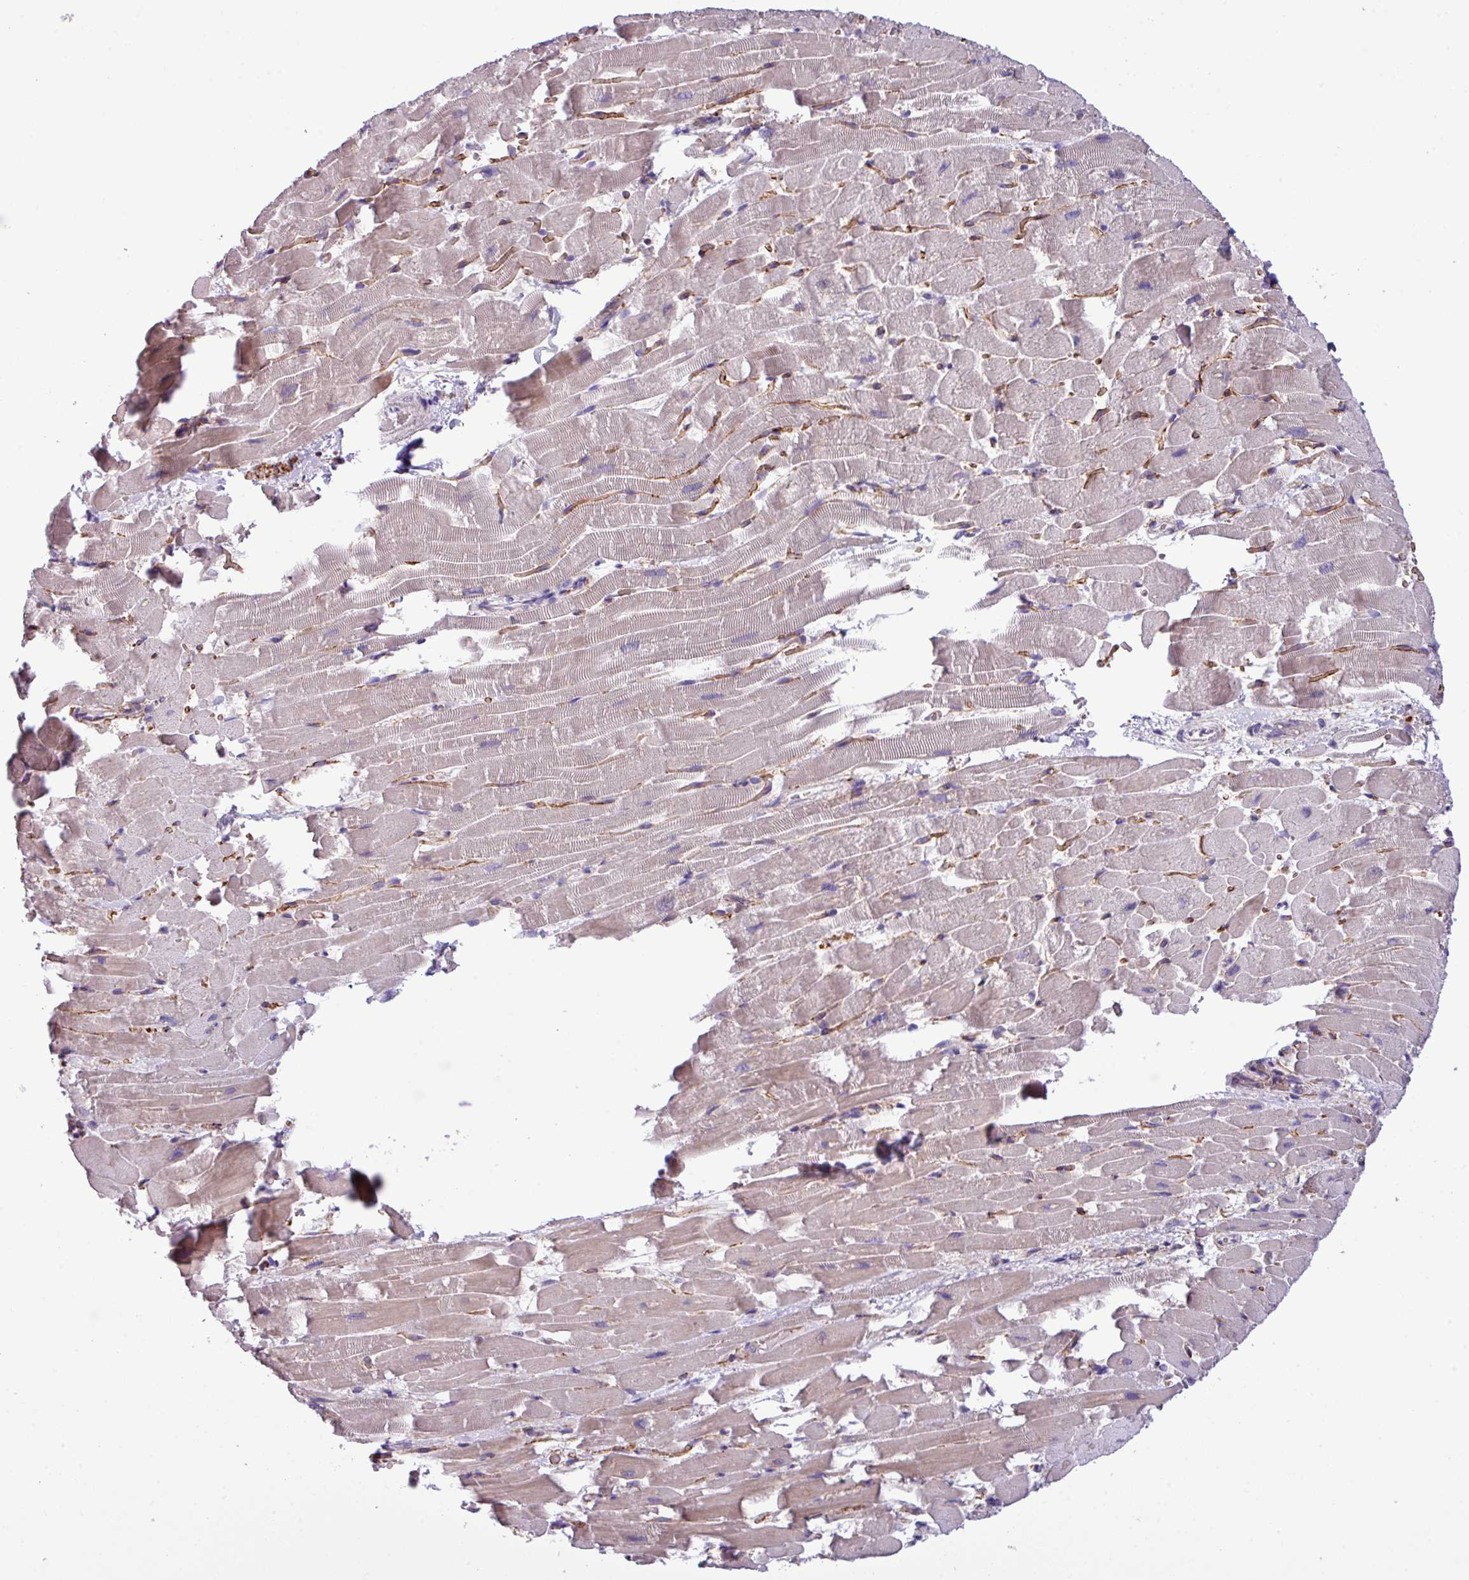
{"staining": {"intensity": "strong", "quantity": "<25%", "location": "cytoplasmic/membranous"}, "tissue": "heart muscle", "cell_type": "Cardiomyocytes", "image_type": "normal", "snomed": [{"axis": "morphology", "description": "Normal tissue, NOS"}, {"axis": "topography", "description": "Heart"}], "caption": "Immunohistochemical staining of normal human heart muscle demonstrates medium levels of strong cytoplasmic/membranous positivity in approximately <25% of cardiomyocytes. Using DAB (3,3'-diaminobenzidine) (brown) and hematoxylin (blue) stains, captured at high magnification using brightfield microscopy.", "gene": "PARD6A", "patient": {"sex": "male", "age": 37}}